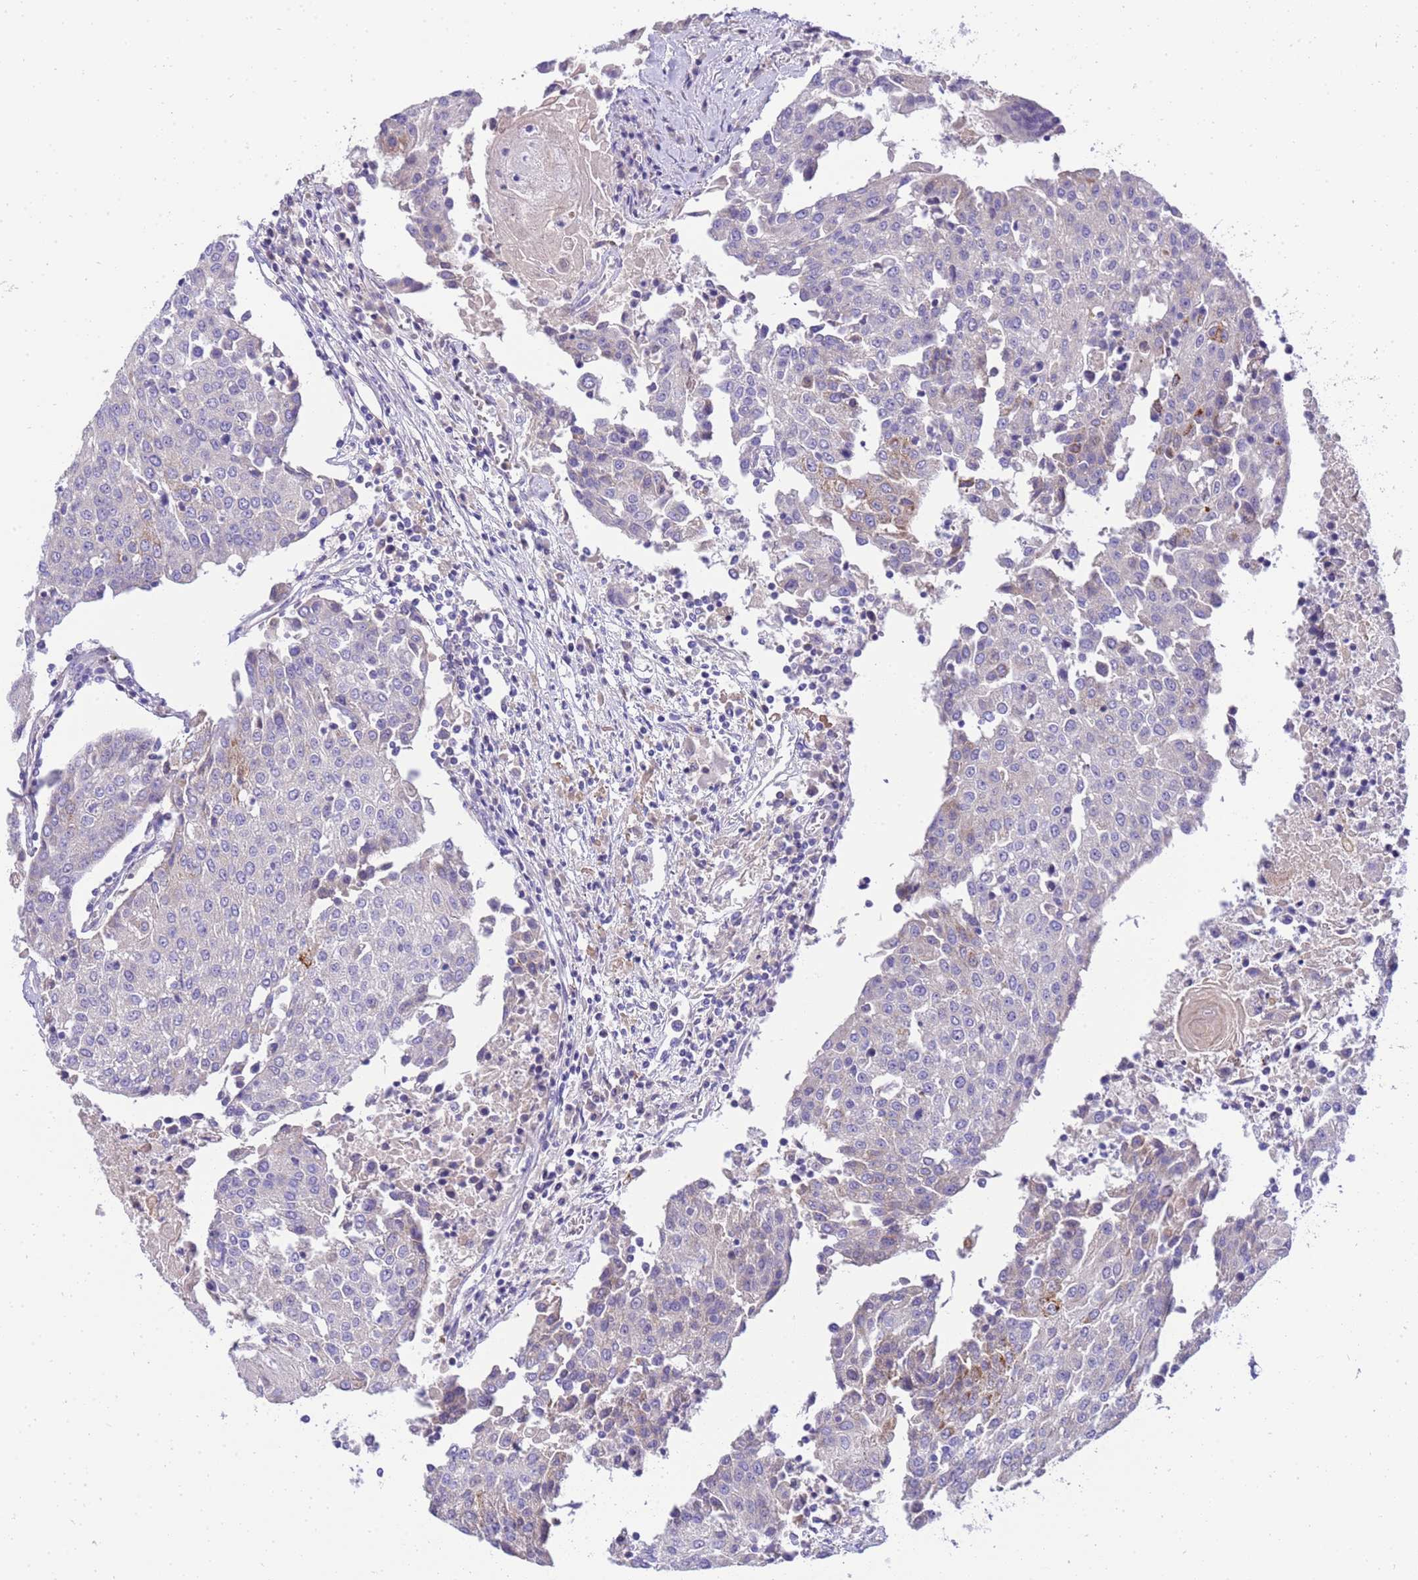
{"staining": {"intensity": "negative", "quantity": "none", "location": "none"}, "tissue": "urothelial cancer", "cell_type": "Tumor cells", "image_type": "cancer", "snomed": [{"axis": "morphology", "description": "Urothelial carcinoma, High grade"}, {"axis": "topography", "description": "Urinary bladder"}], "caption": "DAB immunohistochemical staining of human high-grade urothelial carcinoma reveals no significant positivity in tumor cells. (DAB IHC, high magnification).", "gene": "RIPPLY2", "patient": {"sex": "female", "age": 85}}